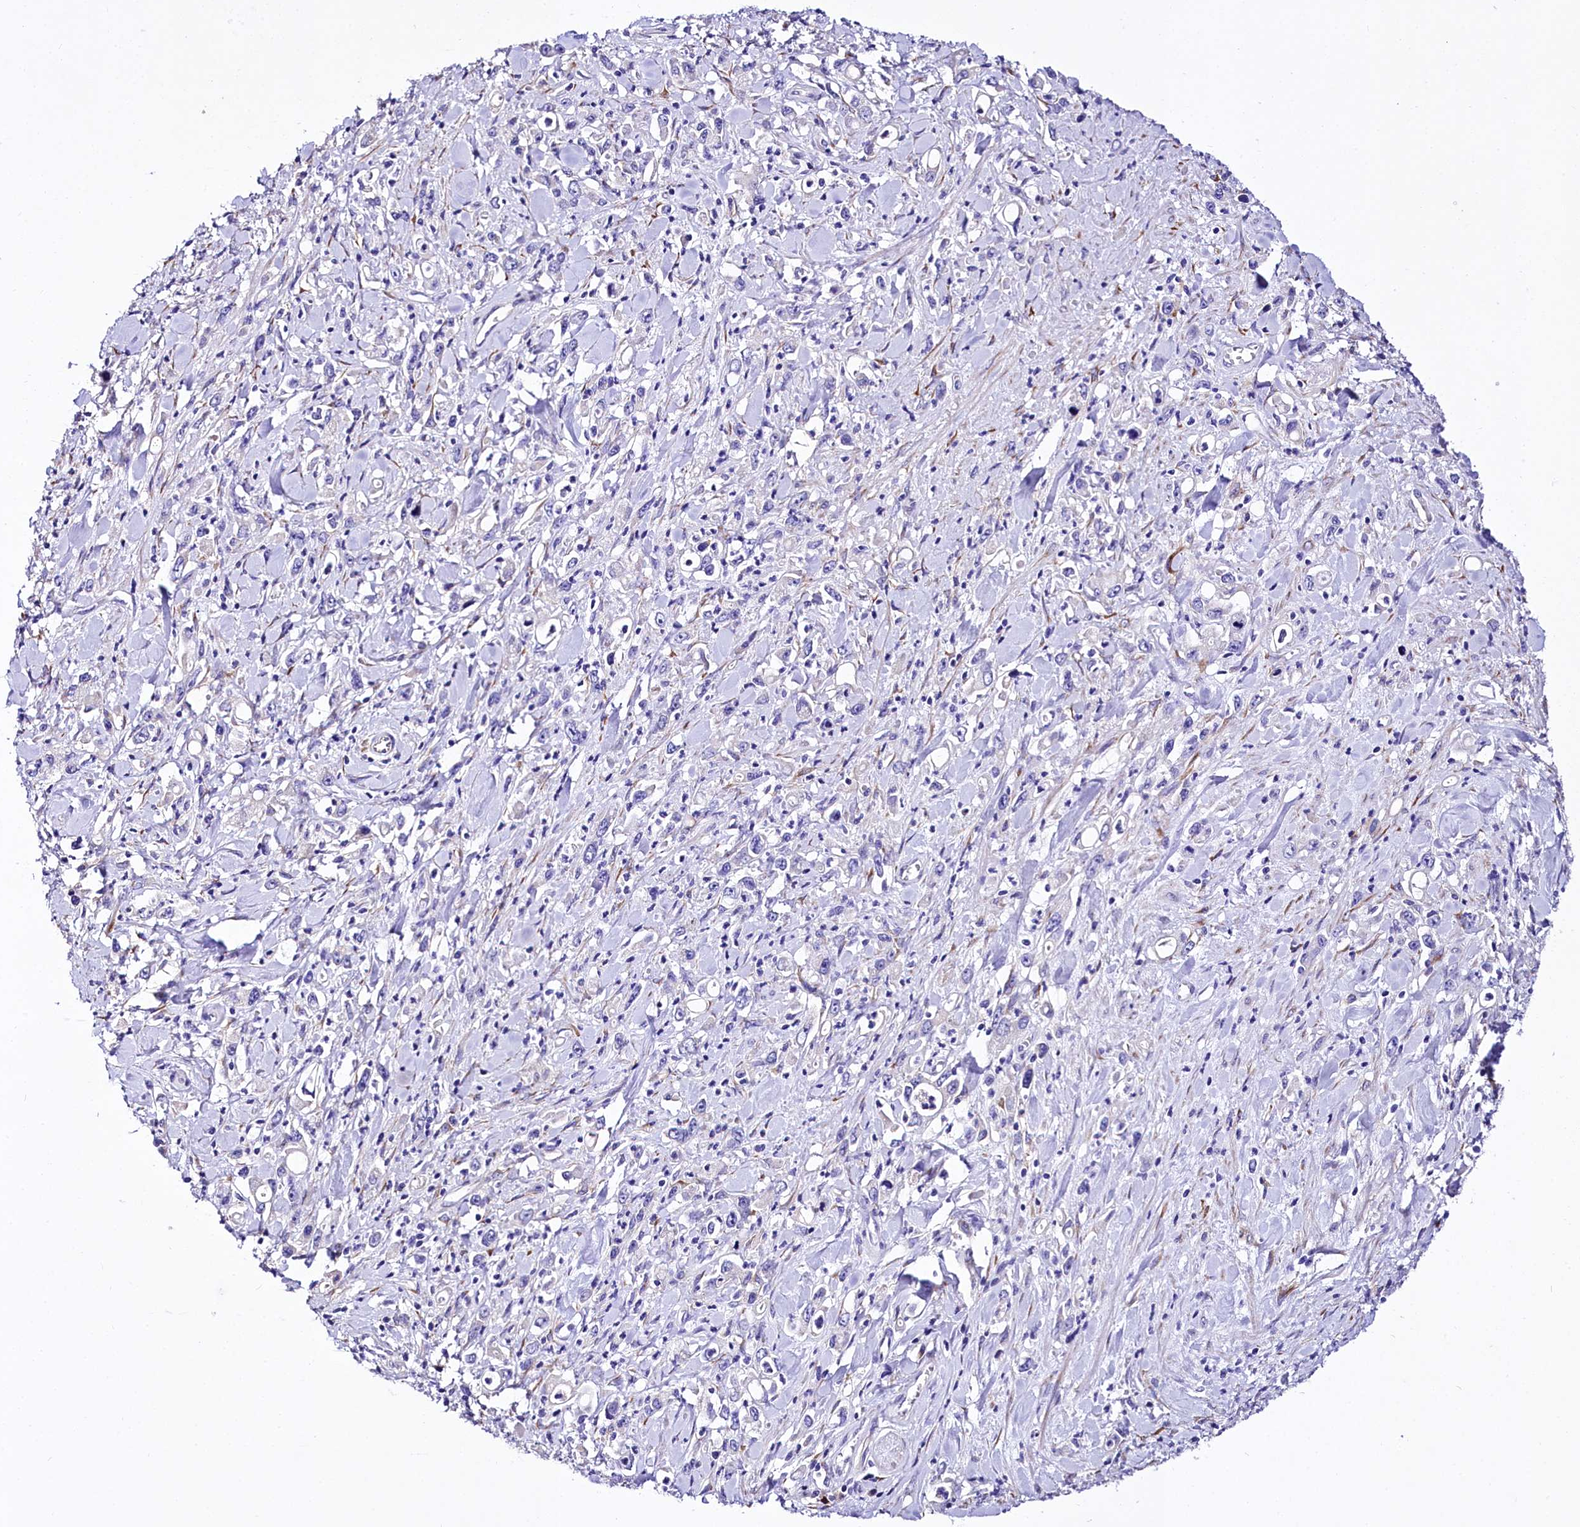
{"staining": {"intensity": "negative", "quantity": "none", "location": "none"}, "tissue": "stomach cancer", "cell_type": "Tumor cells", "image_type": "cancer", "snomed": [{"axis": "morphology", "description": "Adenocarcinoma, NOS"}, {"axis": "topography", "description": "Stomach, lower"}], "caption": "This histopathology image is of stomach cancer stained with IHC to label a protein in brown with the nuclei are counter-stained blue. There is no positivity in tumor cells.", "gene": "A2ML1", "patient": {"sex": "female", "age": 43}}